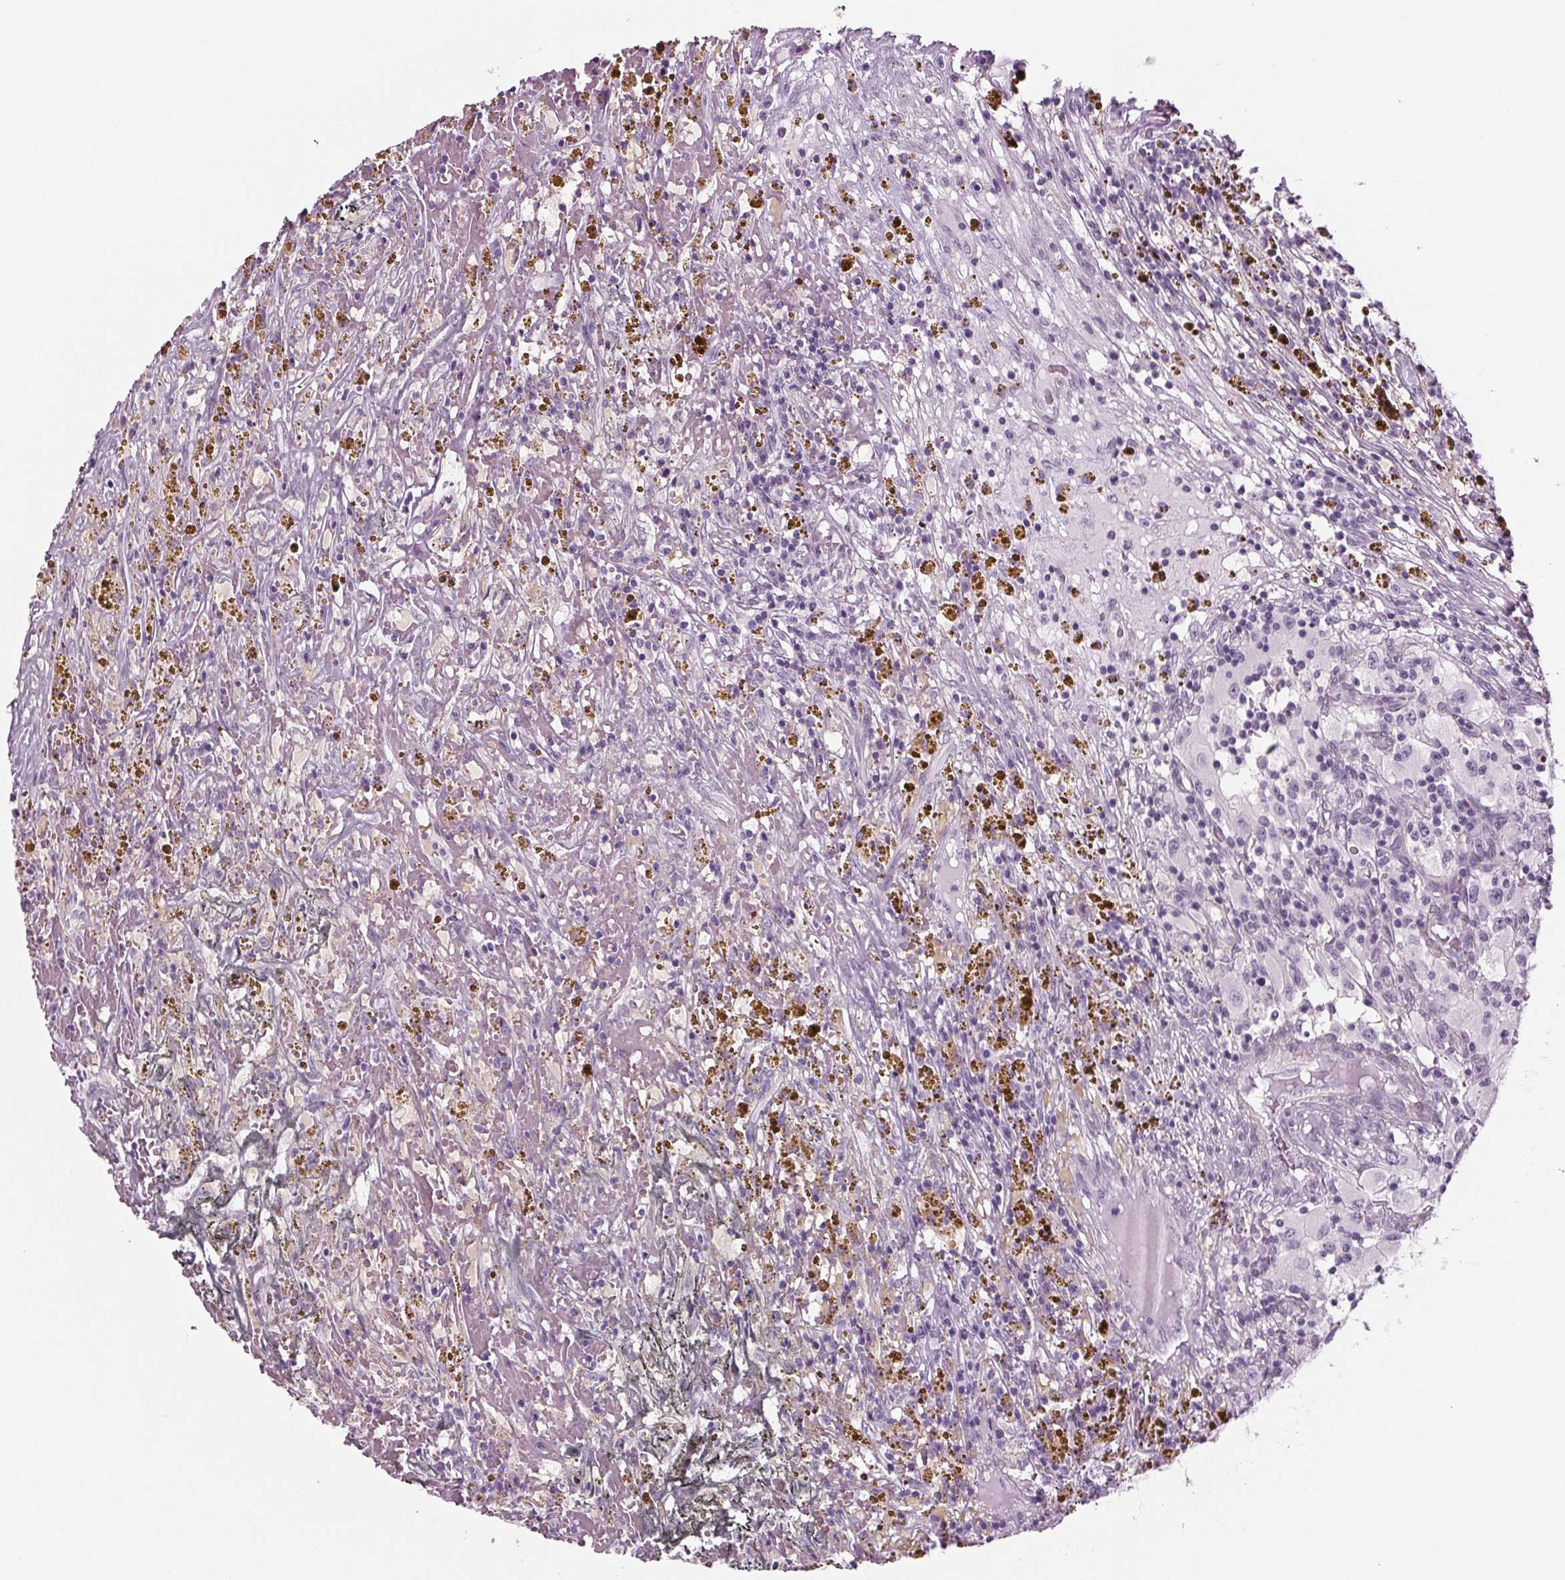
{"staining": {"intensity": "negative", "quantity": "none", "location": "none"}, "tissue": "renal cancer", "cell_type": "Tumor cells", "image_type": "cancer", "snomed": [{"axis": "morphology", "description": "Adenocarcinoma, NOS"}, {"axis": "topography", "description": "Kidney"}], "caption": "This is an immunohistochemistry micrograph of human renal adenocarcinoma. There is no expression in tumor cells.", "gene": "BHLHE22", "patient": {"sex": "female", "age": 67}}